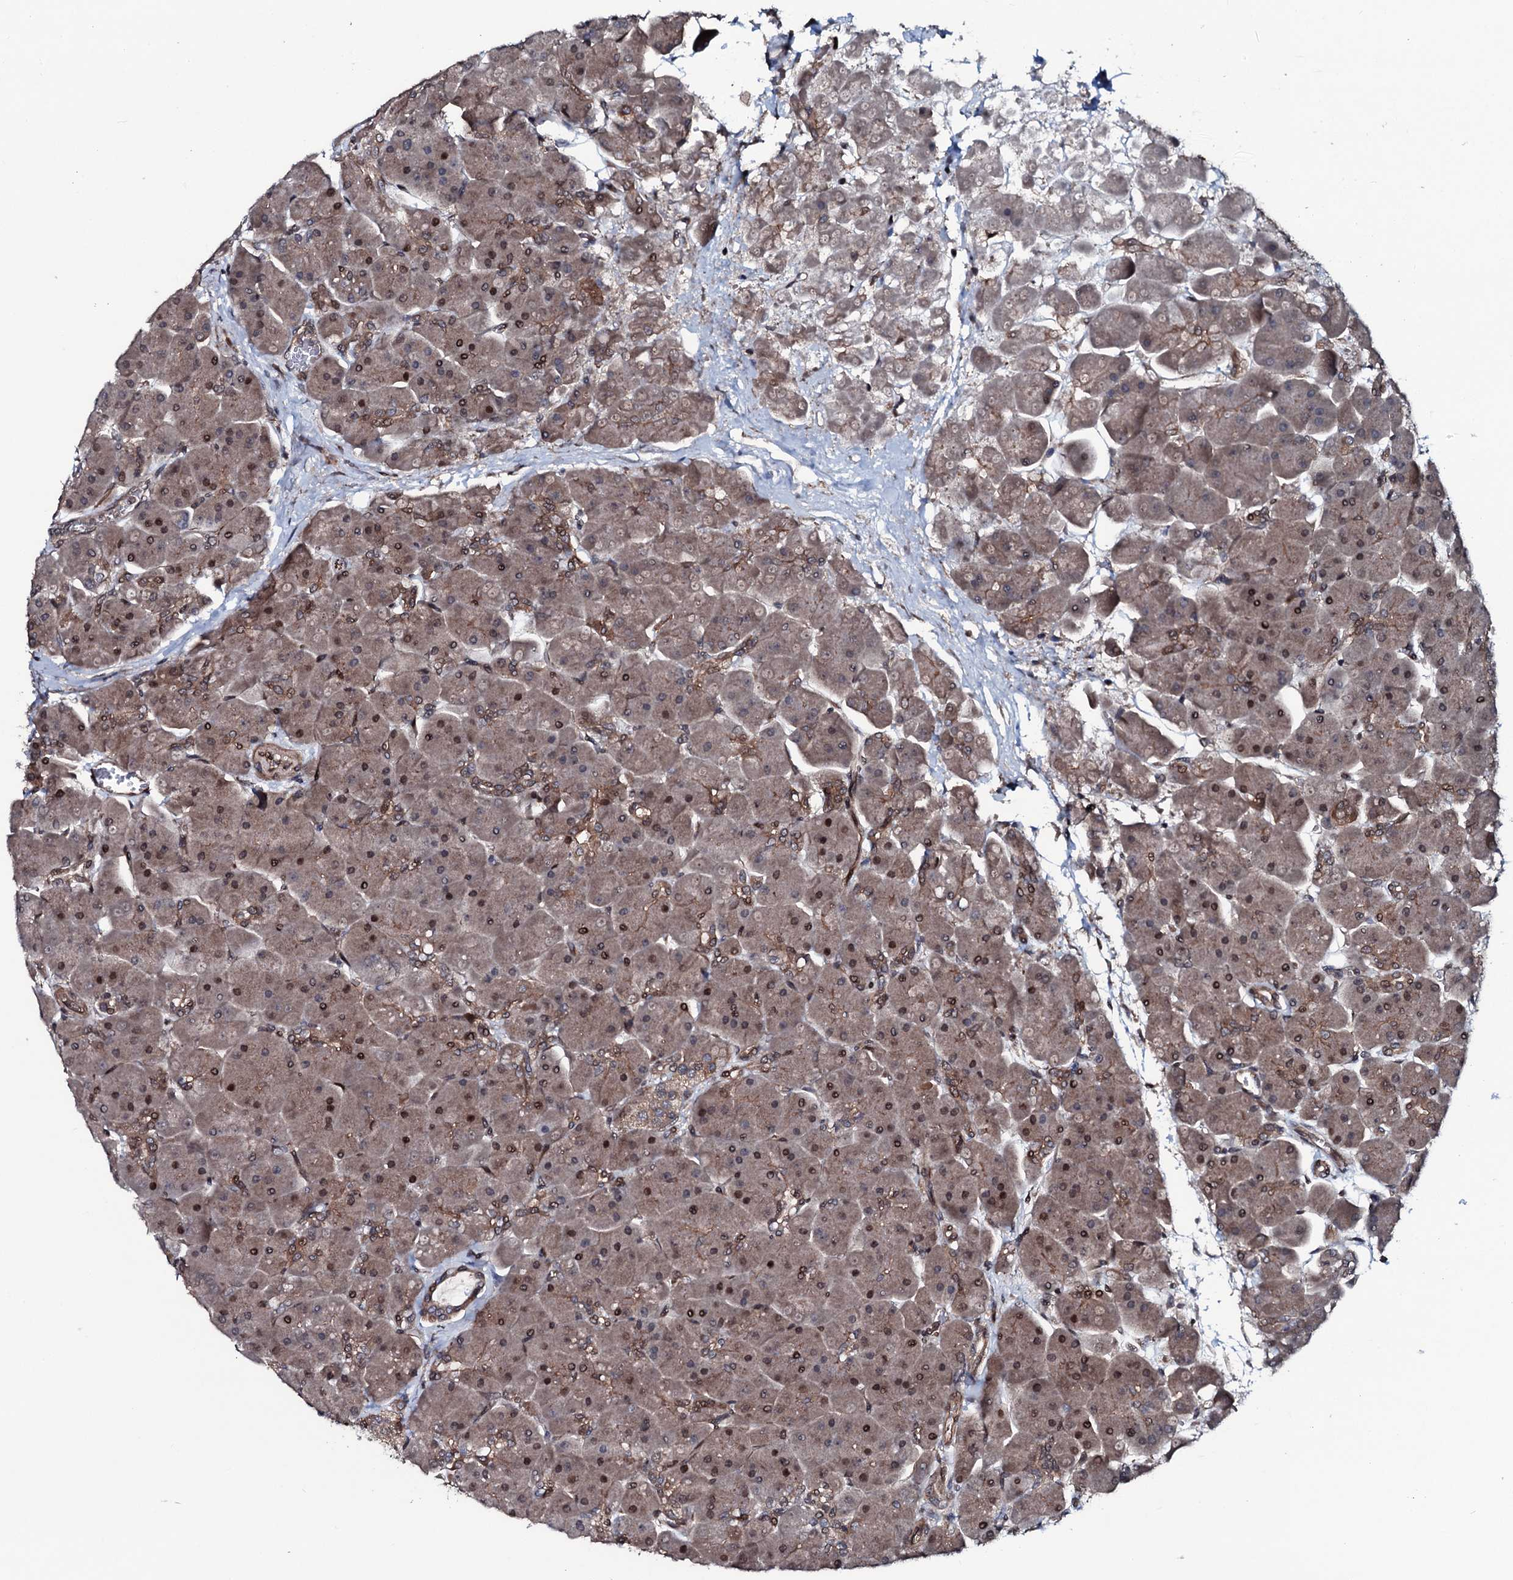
{"staining": {"intensity": "moderate", "quantity": ">75%", "location": "cytoplasmic/membranous,nuclear"}, "tissue": "pancreas", "cell_type": "Exocrine glandular cells", "image_type": "normal", "snomed": [{"axis": "morphology", "description": "Normal tissue, NOS"}, {"axis": "topography", "description": "Pancreas"}], "caption": "This micrograph displays immunohistochemistry (IHC) staining of unremarkable human pancreas, with medium moderate cytoplasmic/membranous,nuclear staining in about >75% of exocrine glandular cells.", "gene": "OGFOD2", "patient": {"sex": "male", "age": 66}}